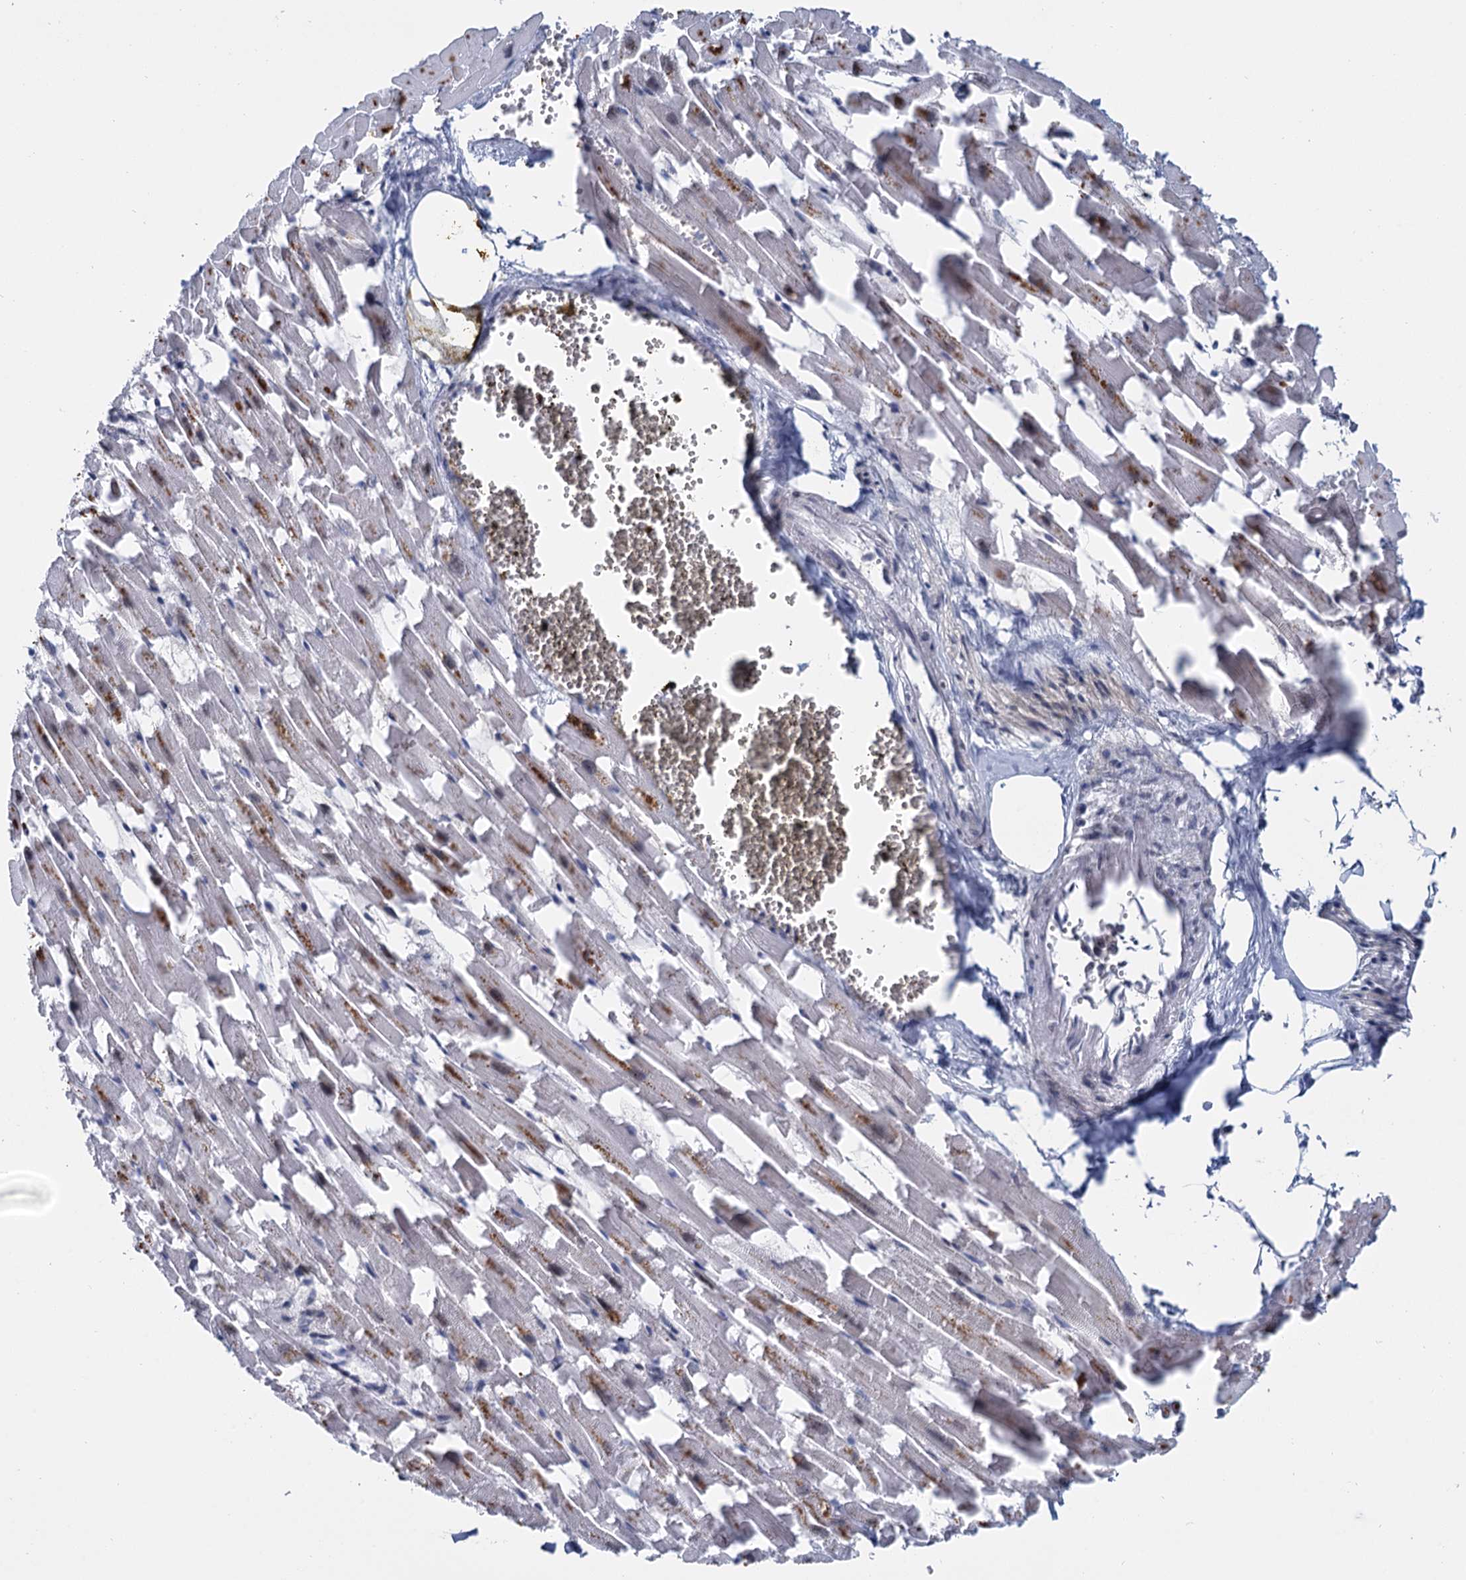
{"staining": {"intensity": "moderate", "quantity": ">75%", "location": "nuclear"}, "tissue": "heart muscle", "cell_type": "Cardiomyocytes", "image_type": "normal", "snomed": [{"axis": "morphology", "description": "Normal tissue, NOS"}, {"axis": "topography", "description": "Heart"}], "caption": "Protein staining of normal heart muscle demonstrates moderate nuclear positivity in approximately >75% of cardiomyocytes.", "gene": "RPRD1A", "patient": {"sex": "female", "age": 64}}